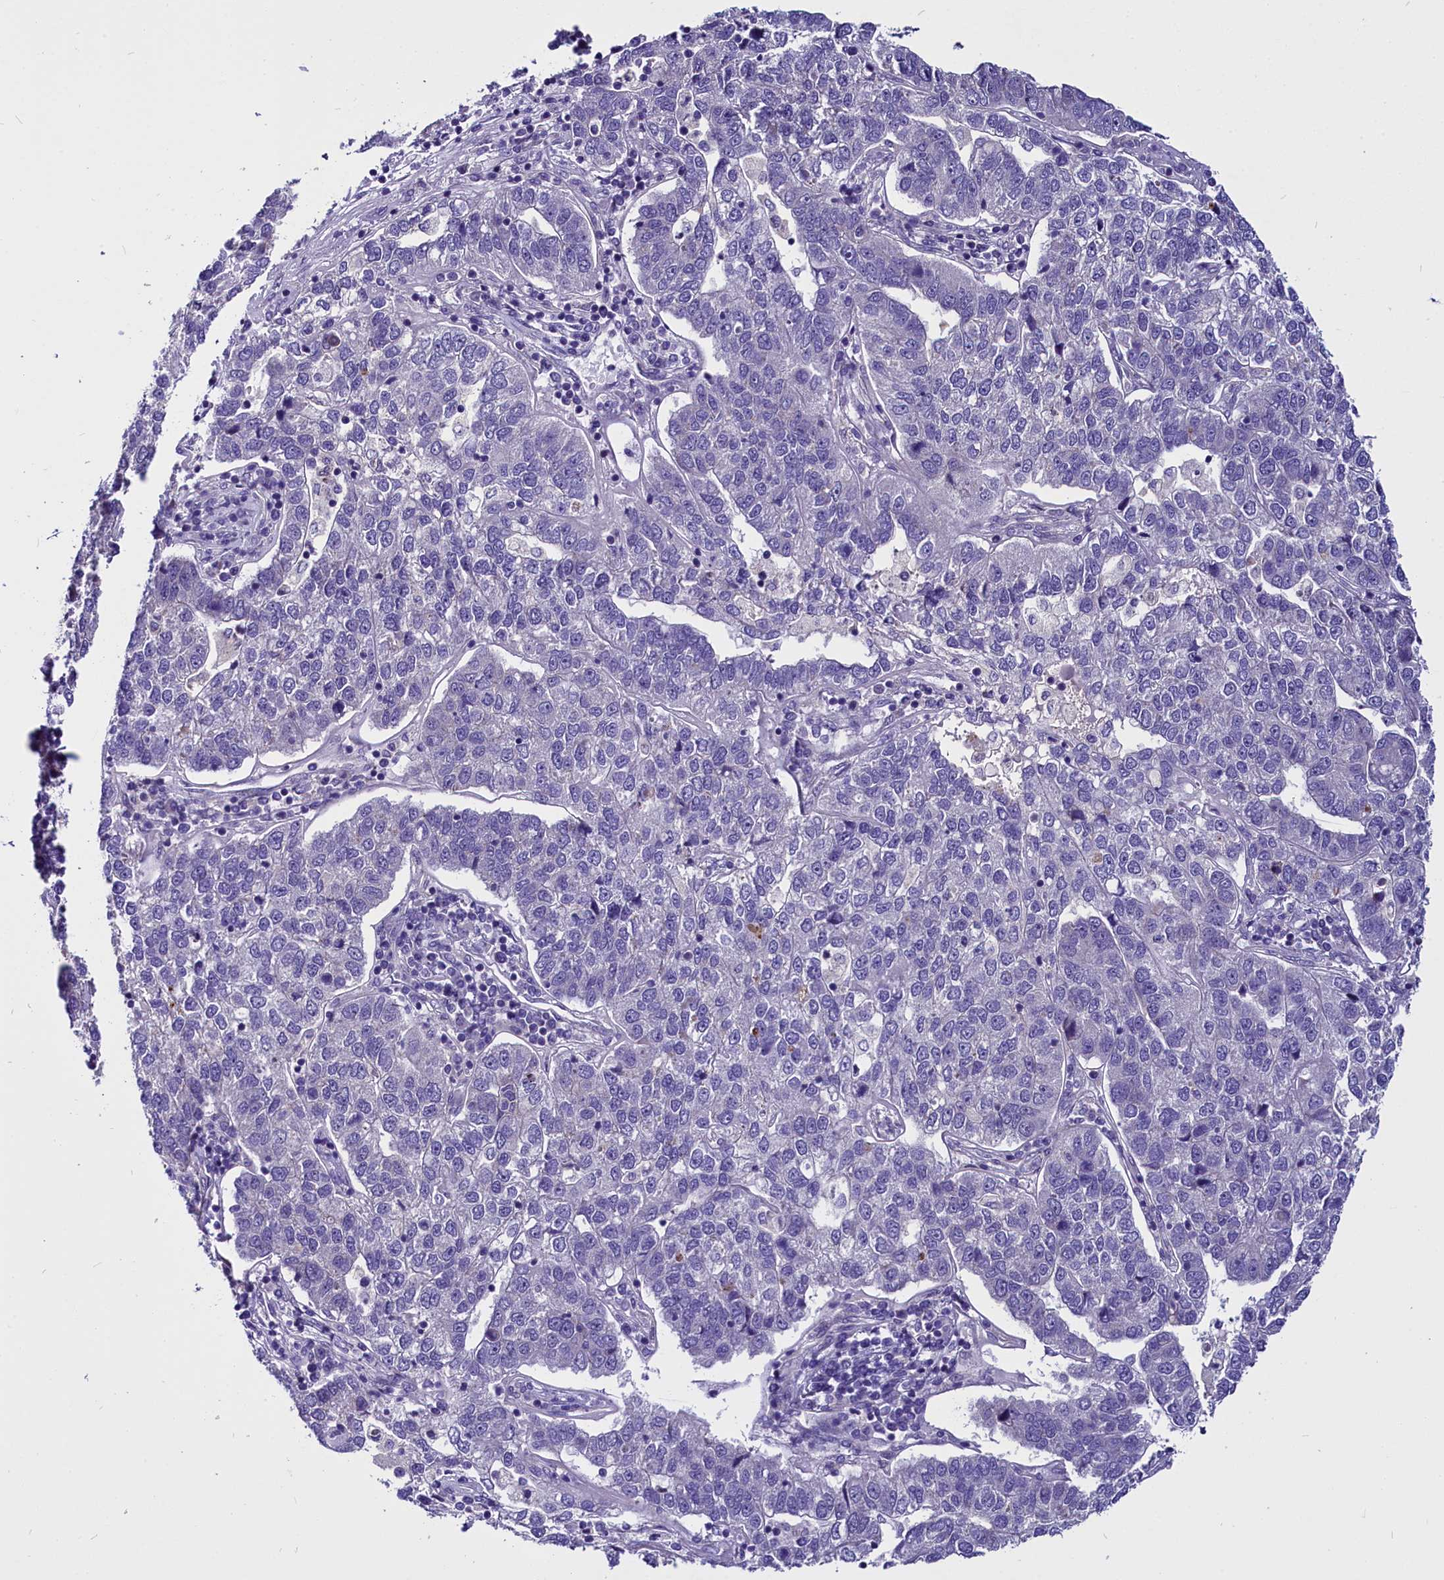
{"staining": {"intensity": "negative", "quantity": "none", "location": "none"}, "tissue": "pancreatic cancer", "cell_type": "Tumor cells", "image_type": "cancer", "snomed": [{"axis": "morphology", "description": "Adenocarcinoma, NOS"}, {"axis": "topography", "description": "Pancreas"}], "caption": "High power microscopy histopathology image of an immunohistochemistry (IHC) micrograph of pancreatic adenocarcinoma, revealing no significant expression in tumor cells.", "gene": "CEP170", "patient": {"sex": "female", "age": 61}}